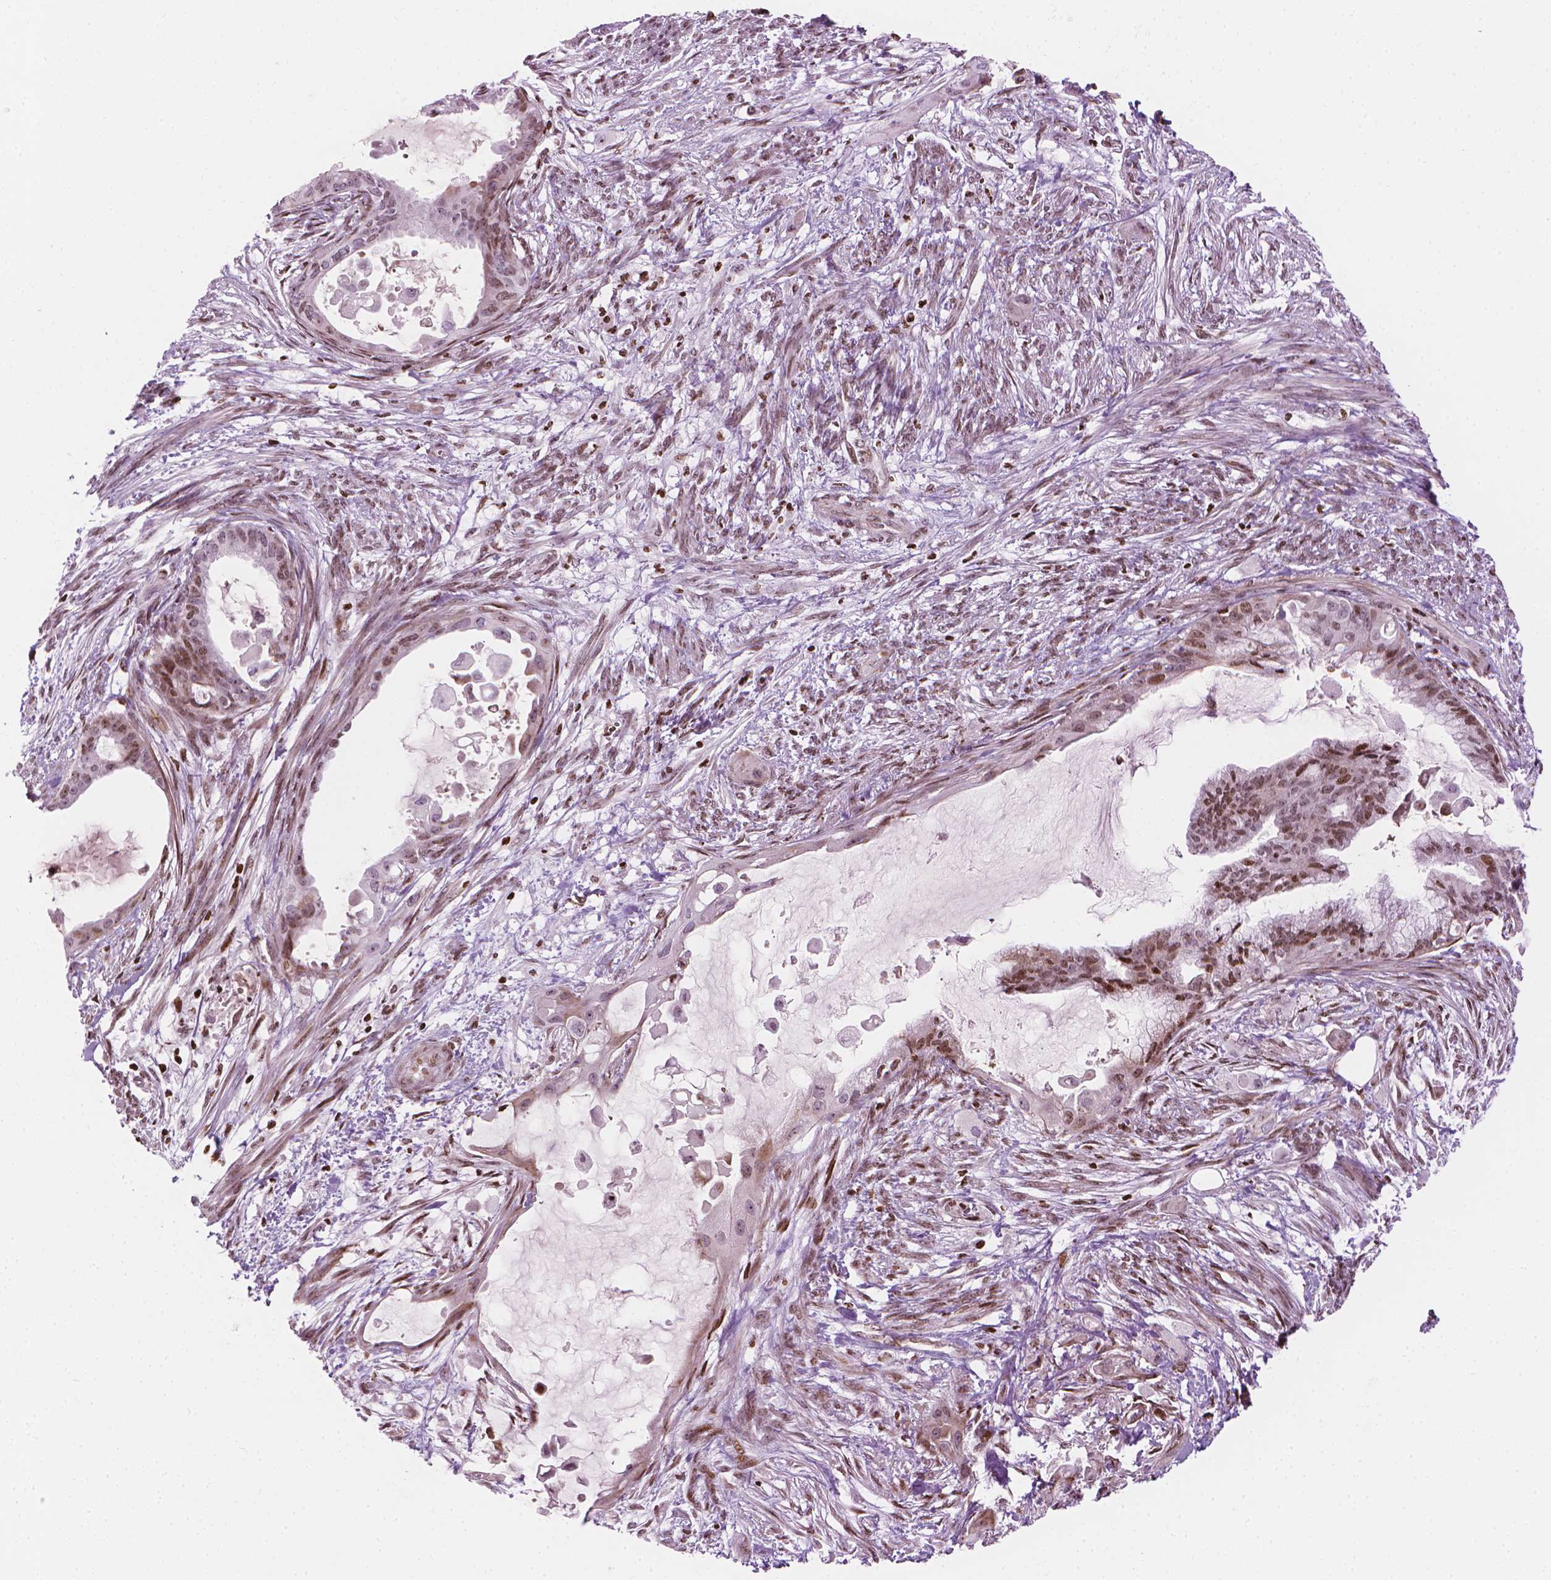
{"staining": {"intensity": "moderate", "quantity": "25%-75%", "location": "nuclear"}, "tissue": "endometrial cancer", "cell_type": "Tumor cells", "image_type": "cancer", "snomed": [{"axis": "morphology", "description": "Adenocarcinoma, NOS"}, {"axis": "topography", "description": "Endometrium"}], "caption": "Moderate nuclear staining for a protein is appreciated in approximately 25%-75% of tumor cells of endometrial cancer (adenocarcinoma) using immunohistochemistry.", "gene": "PIP4K2A", "patient": {"sex": "female", "age": 86}}